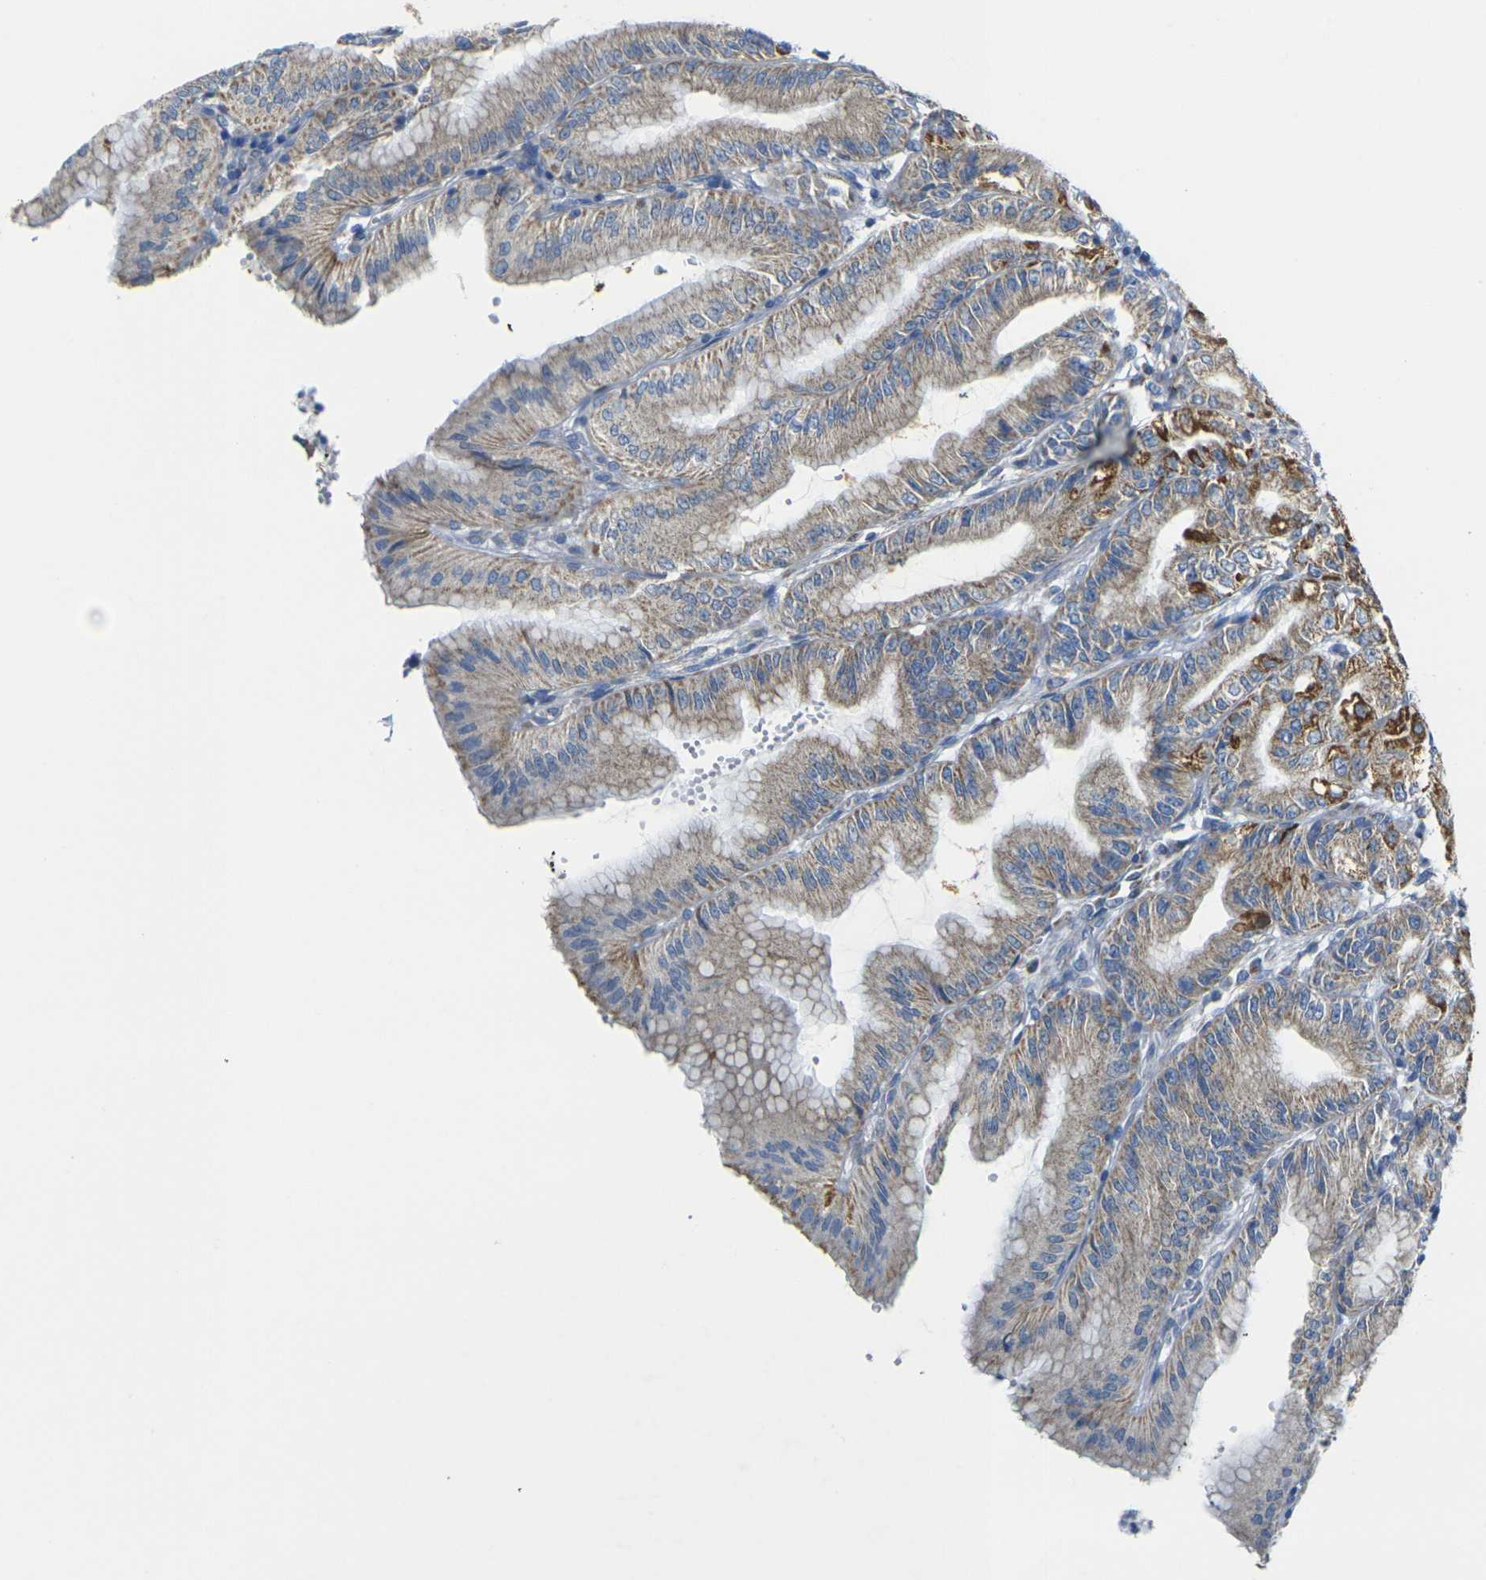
{"staining": {"intensity": "strong", "quantity": ">75%", "location": "cytoplasmic/membranous"}, "tissue": "stomach", "cell_type": "Glandular cells", "image_type": "normal", "snomed": [{"axis": "morphology", "description": "Normal tissue, NOS"}, {"axis": "topography", "description": "Stomach, lower"}], "caption": "Brown immunohistochemical staining in unremarkable stomach exhibits strong cytoplasmic/membranous positivity in approximately >75% of glandular cells.", "gene": "TMEM204", "patient": {"sex": "male", "age": 71}}